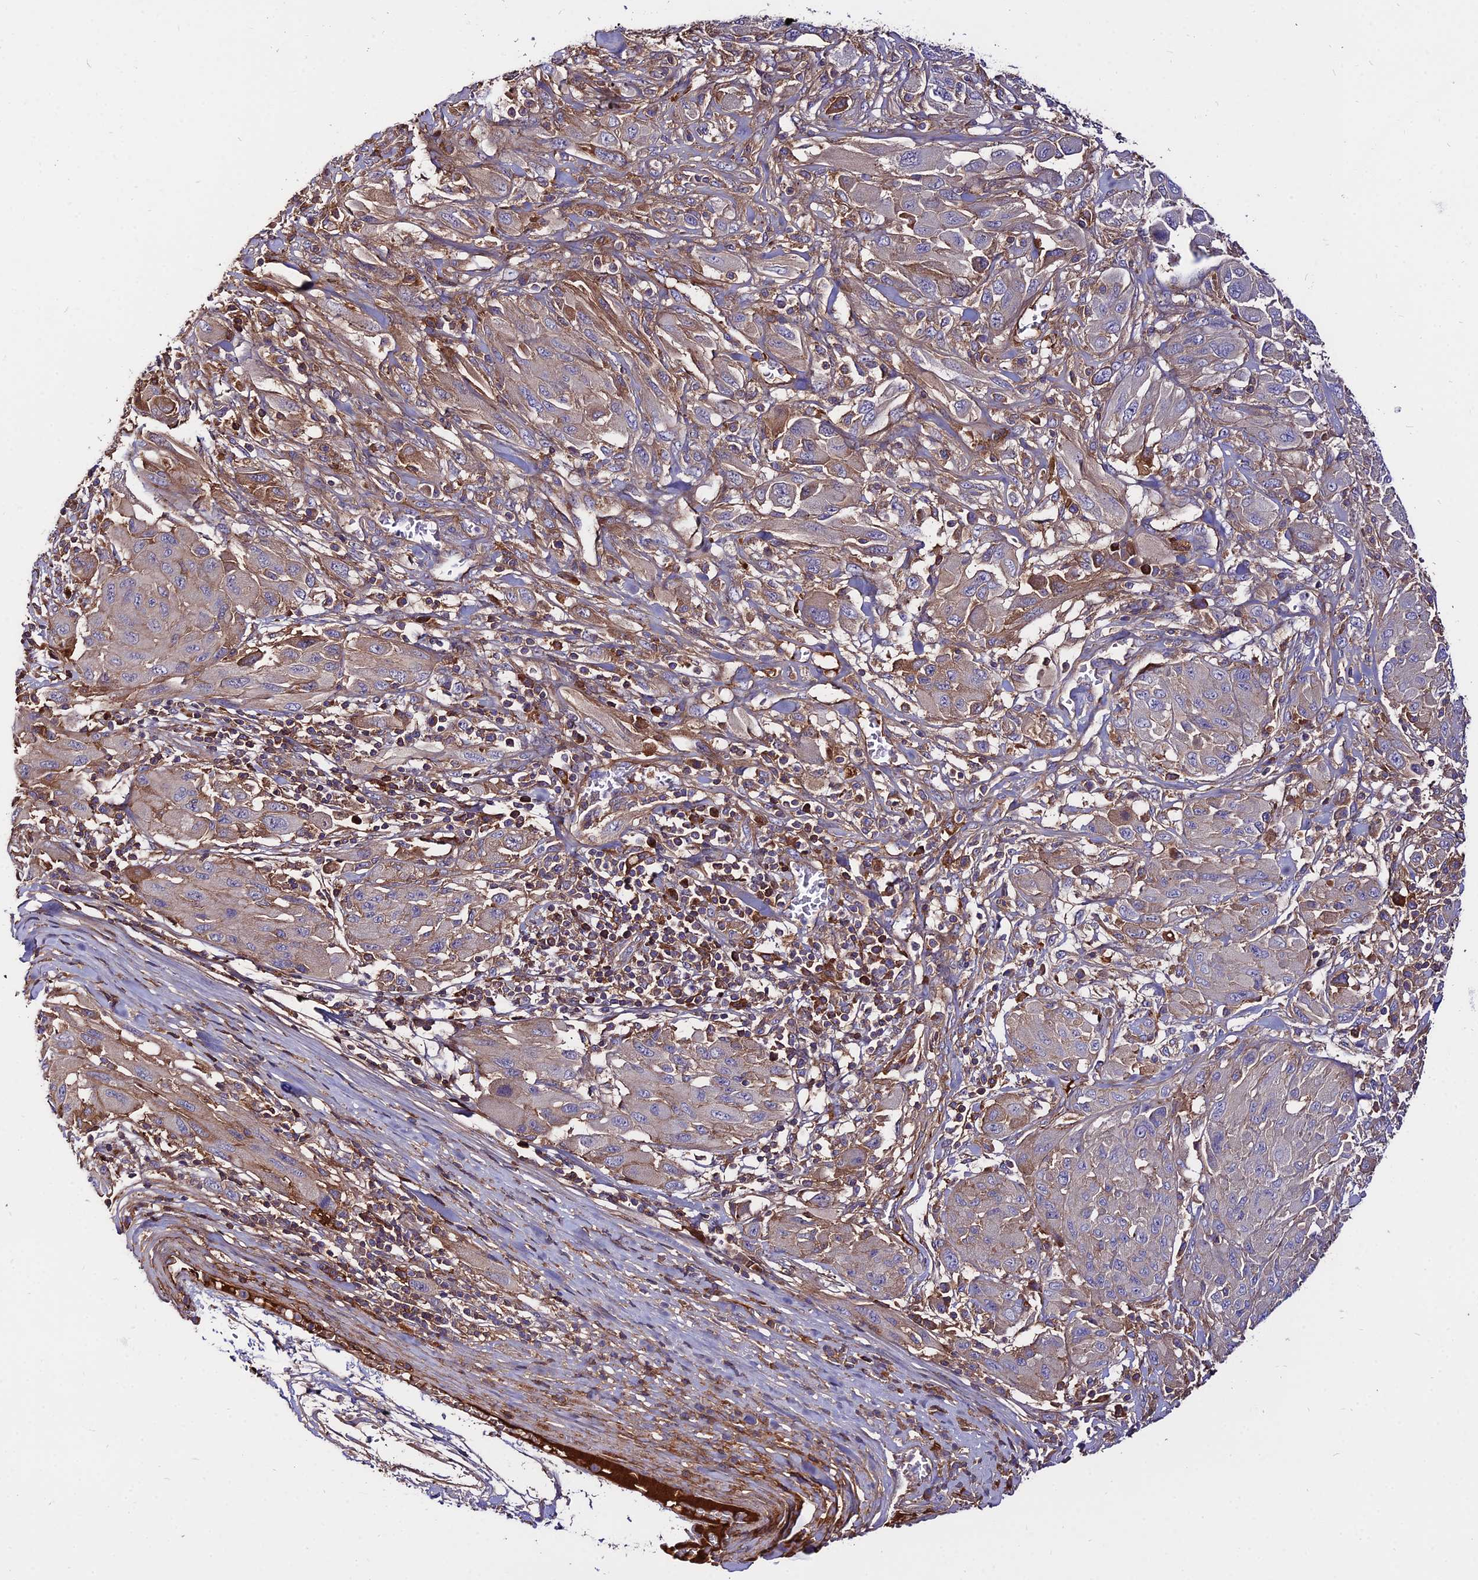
{"staining": {"intensity": "weak", "quantity": "<25%", "location": "cytoplasmic/membranous"}, "tissue": "melanoma", "cell_type": "Tumor cells", "image_type": "cancer", "snomed": [{"axis": "morphology", "description": "Malignant melanoma, NOS"}, {"axis": "topography", "description": "Skin"}], "caption": "Immunohistochemical staining of human melanoma demonstrates no significant staining in tumor cells.", "gene": "PYM1", "patient": {"sex": "female", "age": 91}}